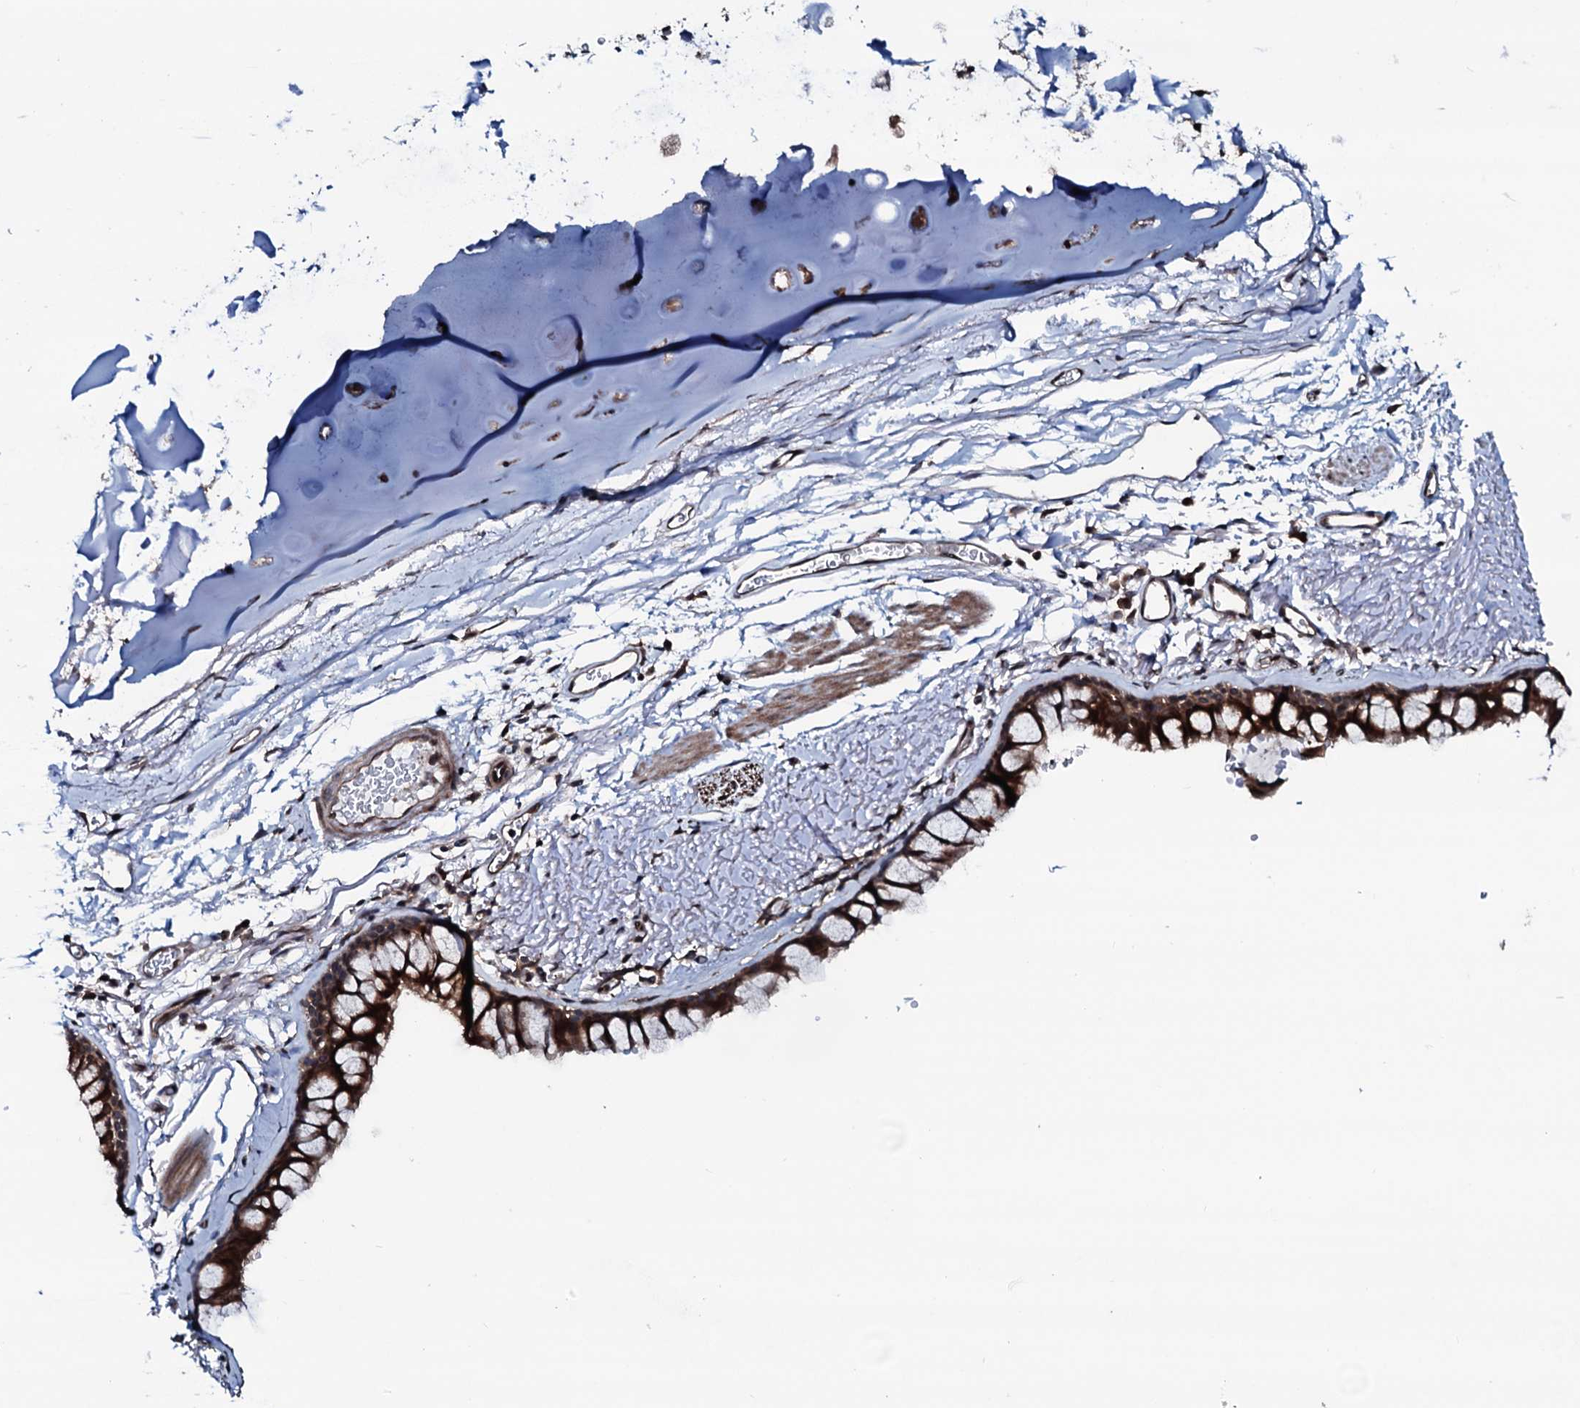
{"staining": {"intensity": "strong", "quantity": ">75%", "location": "cytoplasmic/membranous"}, "tissue": "bronchus", "cell_type": "Respiratory epithelial cells", "image_type": "normal", "snomed": [{"axis": "morphology", "description": "Normal tissue, NOS"}, {"axis": "topography", "description": "Bronchus"}], "caption": "Unremarkable bronchus reveals strong cytoplasmic/membranous expression in approximately >75% of respiratory epithelial cells (Brightfield microscopy of DAB IHC at high magnification)..", "gene": "OGFOD2", "patient": {"sex": "male", "age": 65}}